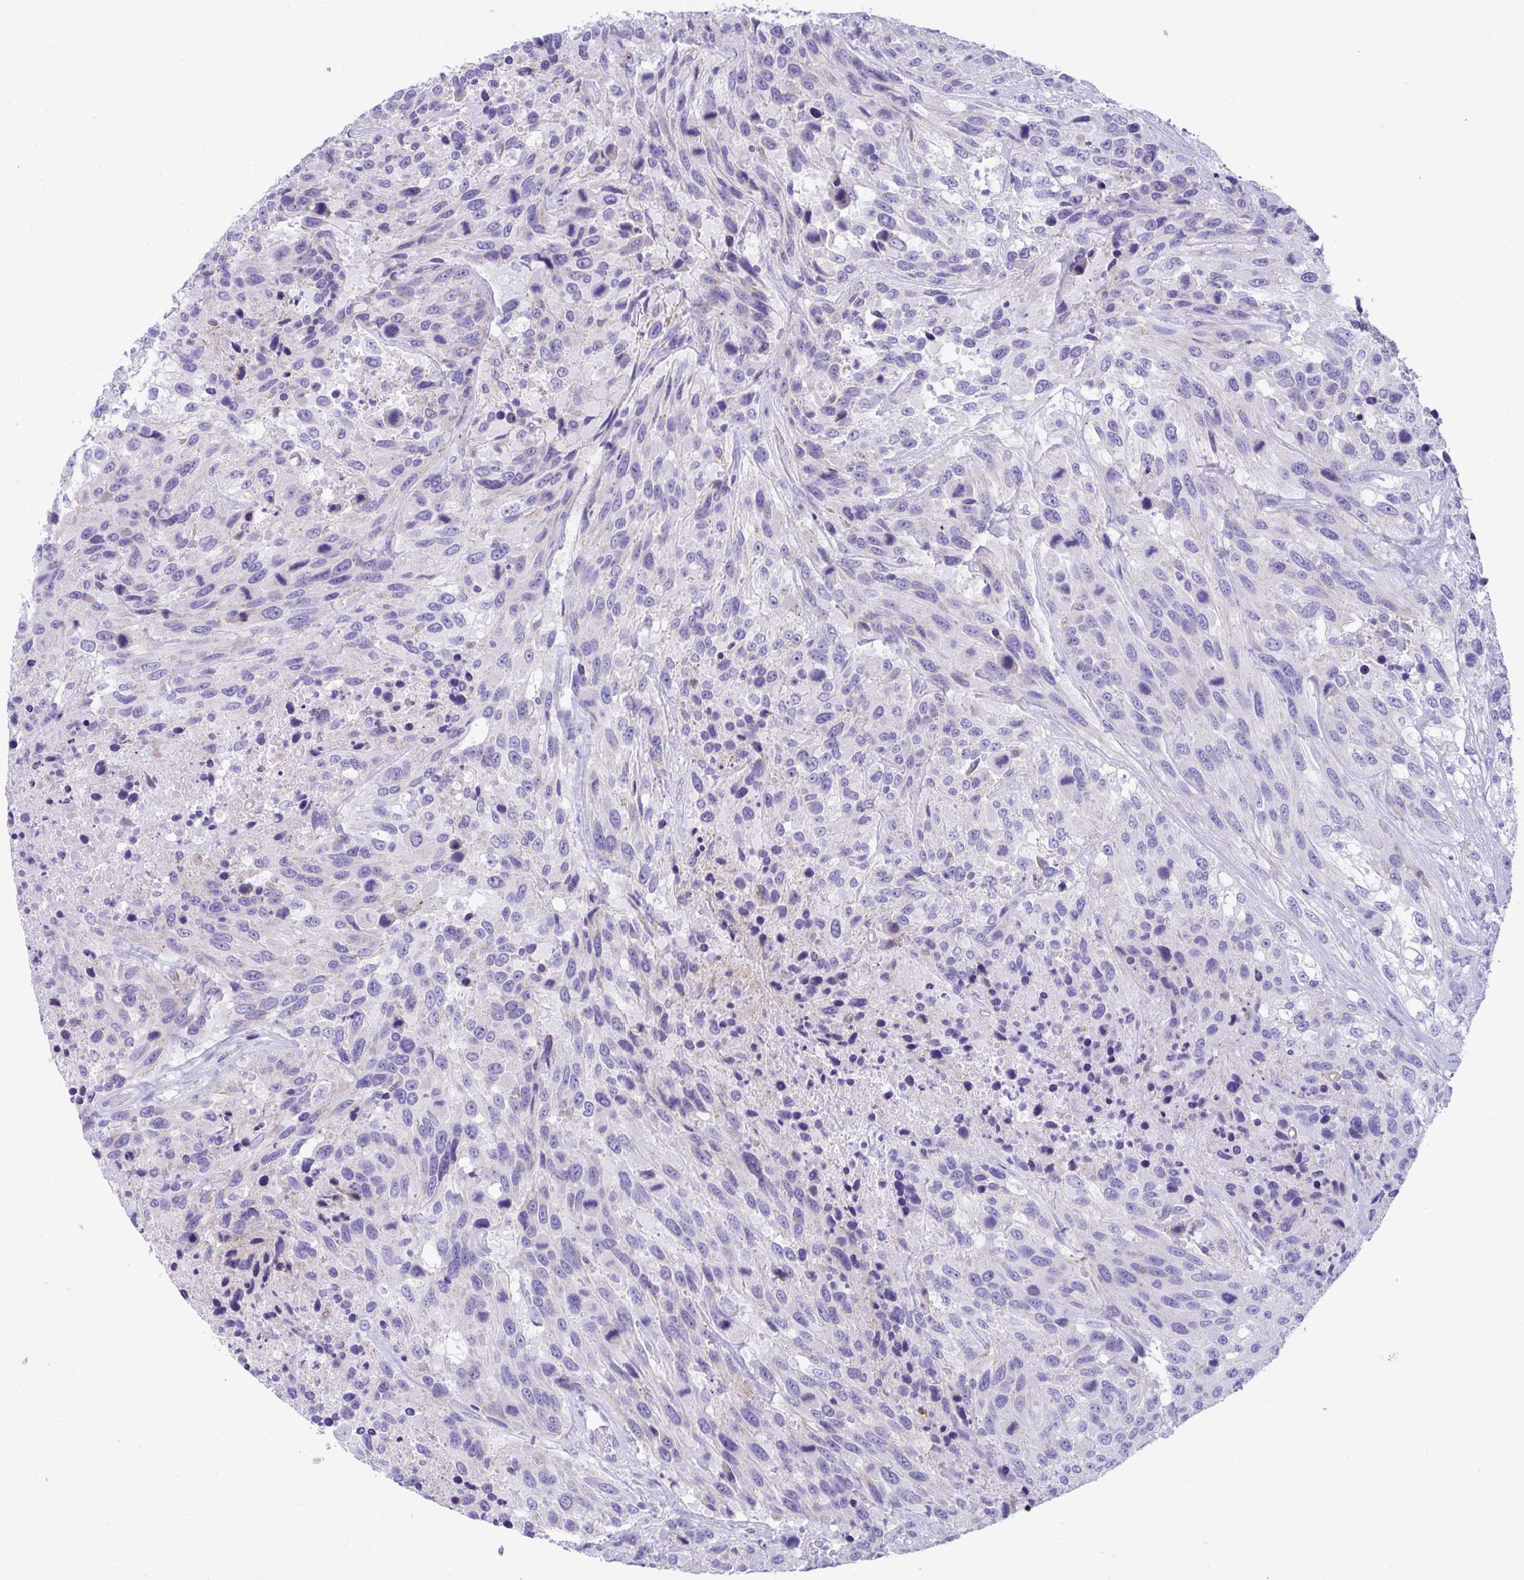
{"staining": {"intensity": "negative", "quantity": "none", "location": "none"}, "tissue": "urothelial cancer", "cell_type": "Tumor cells", "image_type": "cancer", "snomed": [{"axis": "morphology", "description": "Urothelial carcinoma, High grade"}, {"axis": "topography", "description": "Urinary bladder"}], "caption": "Immunohistochemistry of human urothelial carcinoma (high-grade) displays no expression in tumor cells.", "gene": "TMEM106B", "patient": {"sex": "female", "age": 70}}